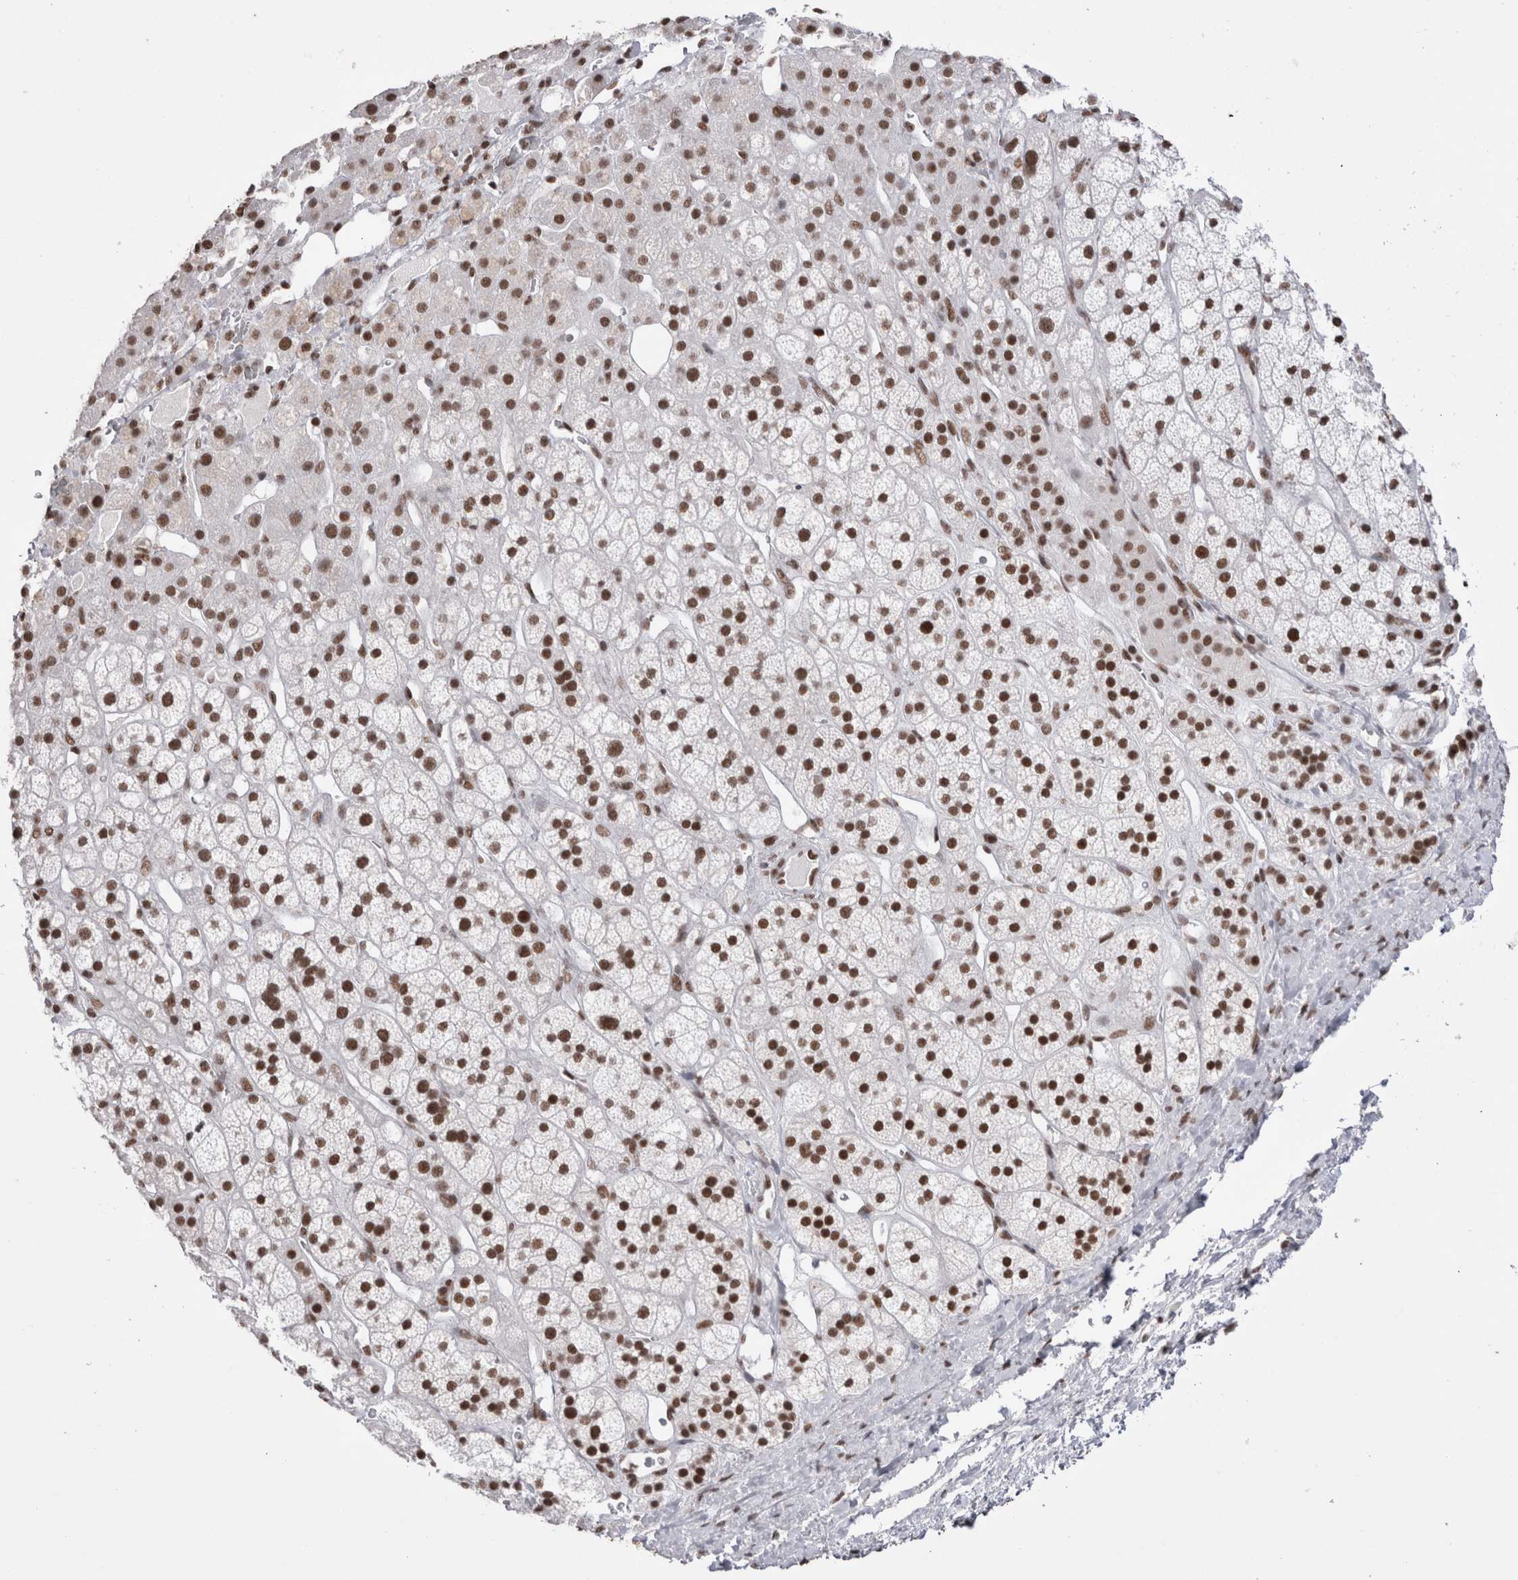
{"staining": {"intensity": "strong", "quantity": "25%-75%", "location": "nuclear"}, "tissue": "adrenal gland", "cell_type": "Glandular cells", "image_type": "normal", "snomed": [{"axis": "morphology", "description": "Normal tissue, NOS"}, {"axis": "topography", "description": "Adrenal gland"}], "caption": "Protein analysis of unremarkable adrenal gland shows strong nuclear positivity in approximately 25%-75% of glandular cells.", "gene": "SMC1A", "patient": {"sex": "male", "age": 56}}